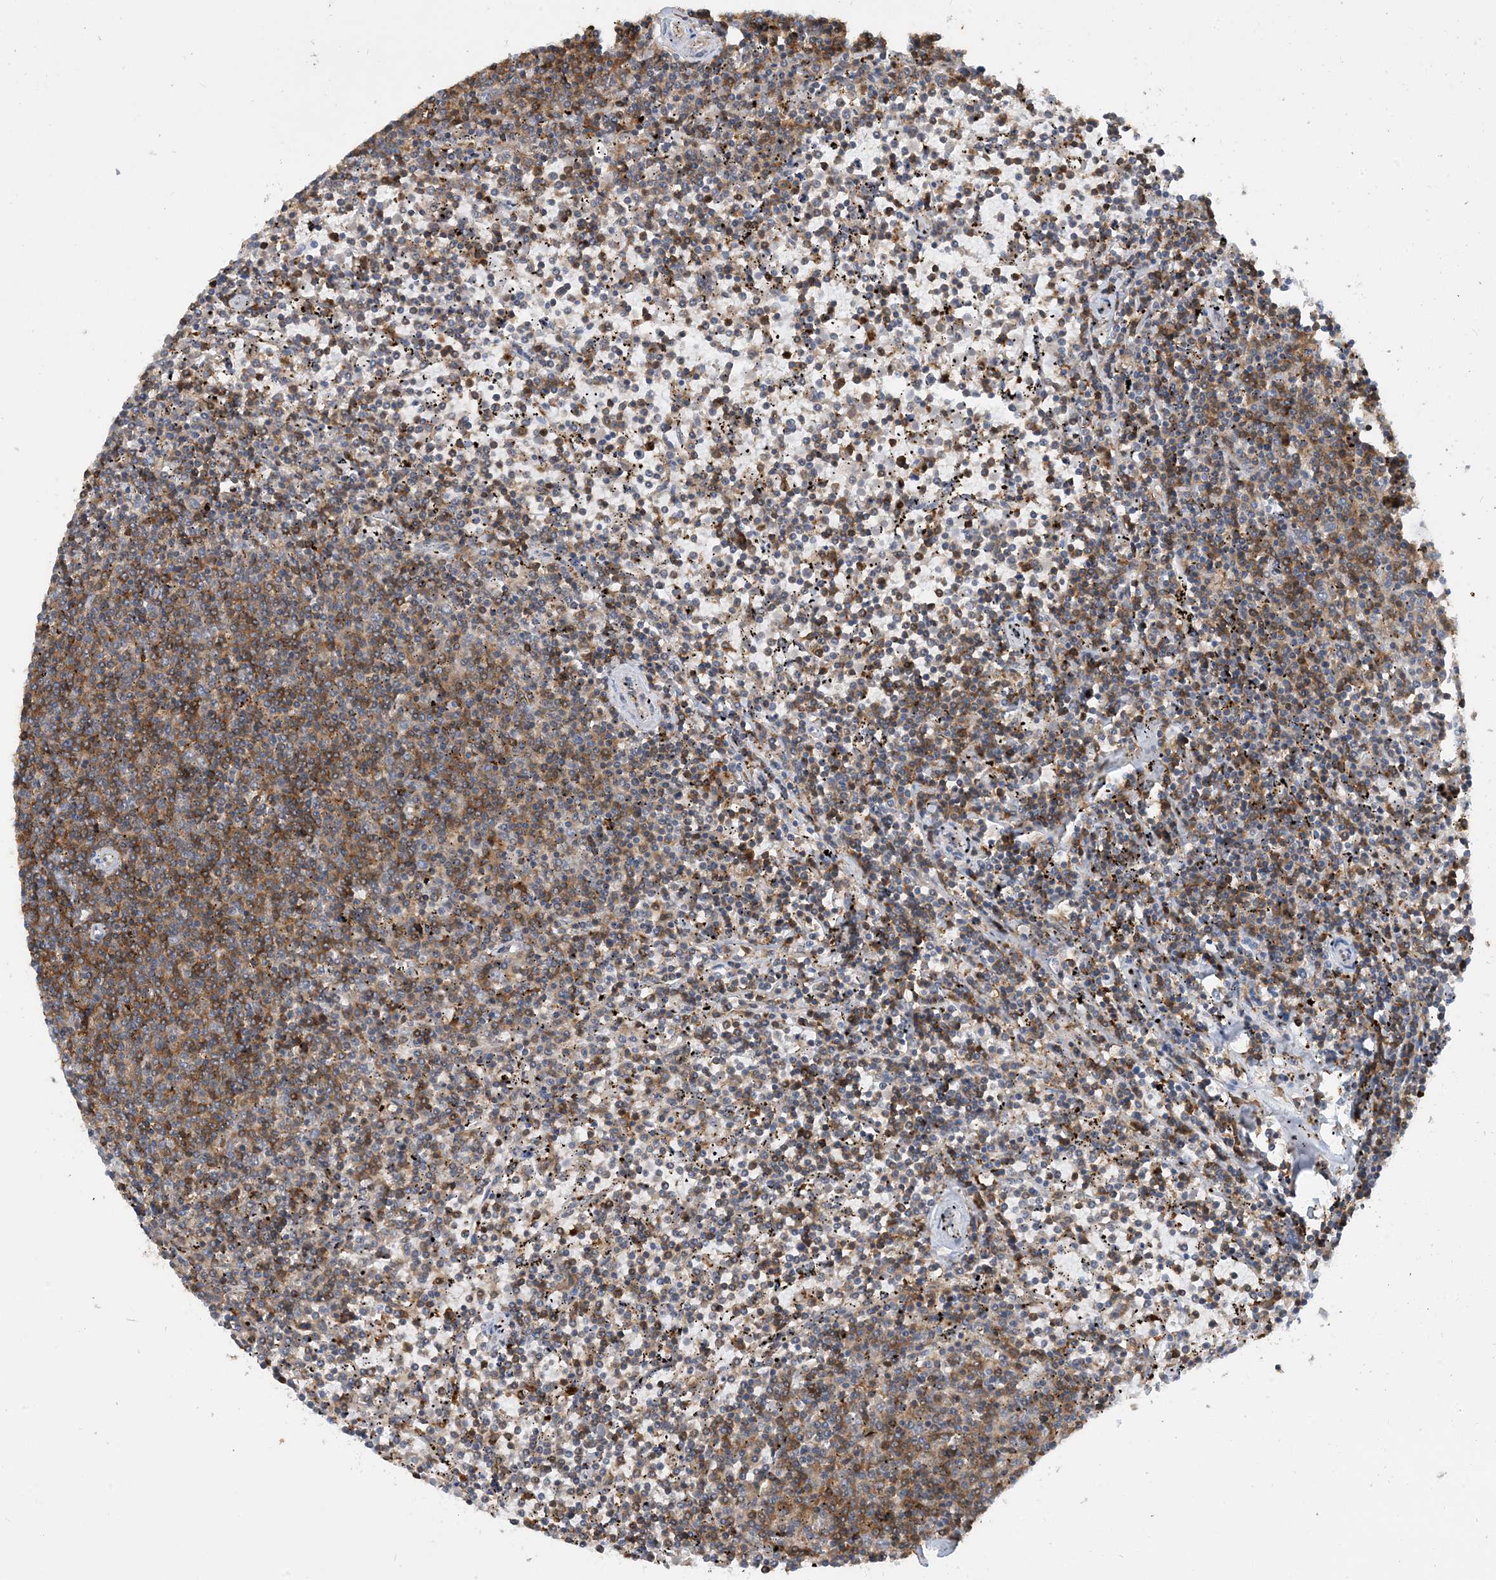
{"staining": {"intensity": "negative", "quantity": "none", "location": "none"}, "tissue": "lymphoma", "cell_type": "Tumor cells", "image_type": "cancer", "snomed": [{"axis": "morphology", "description": "Malignant lymphoma, non-Hodgkin's type, Low grade"}, {"axis": "topography", "description": "Spleen"}], "caption": "This photomicrograph is of lymphoma stained with IHC to label a protein in brown with the nuclei are counter-stained blue. There is no expression in tumor cells. (Brightfield microscopy of DAB (3,3'-diaminobenzidine) immunohistochemistry at high magnification).", "gene": "SFMBT2", "patient": {"sex": "female", "age": 50}}